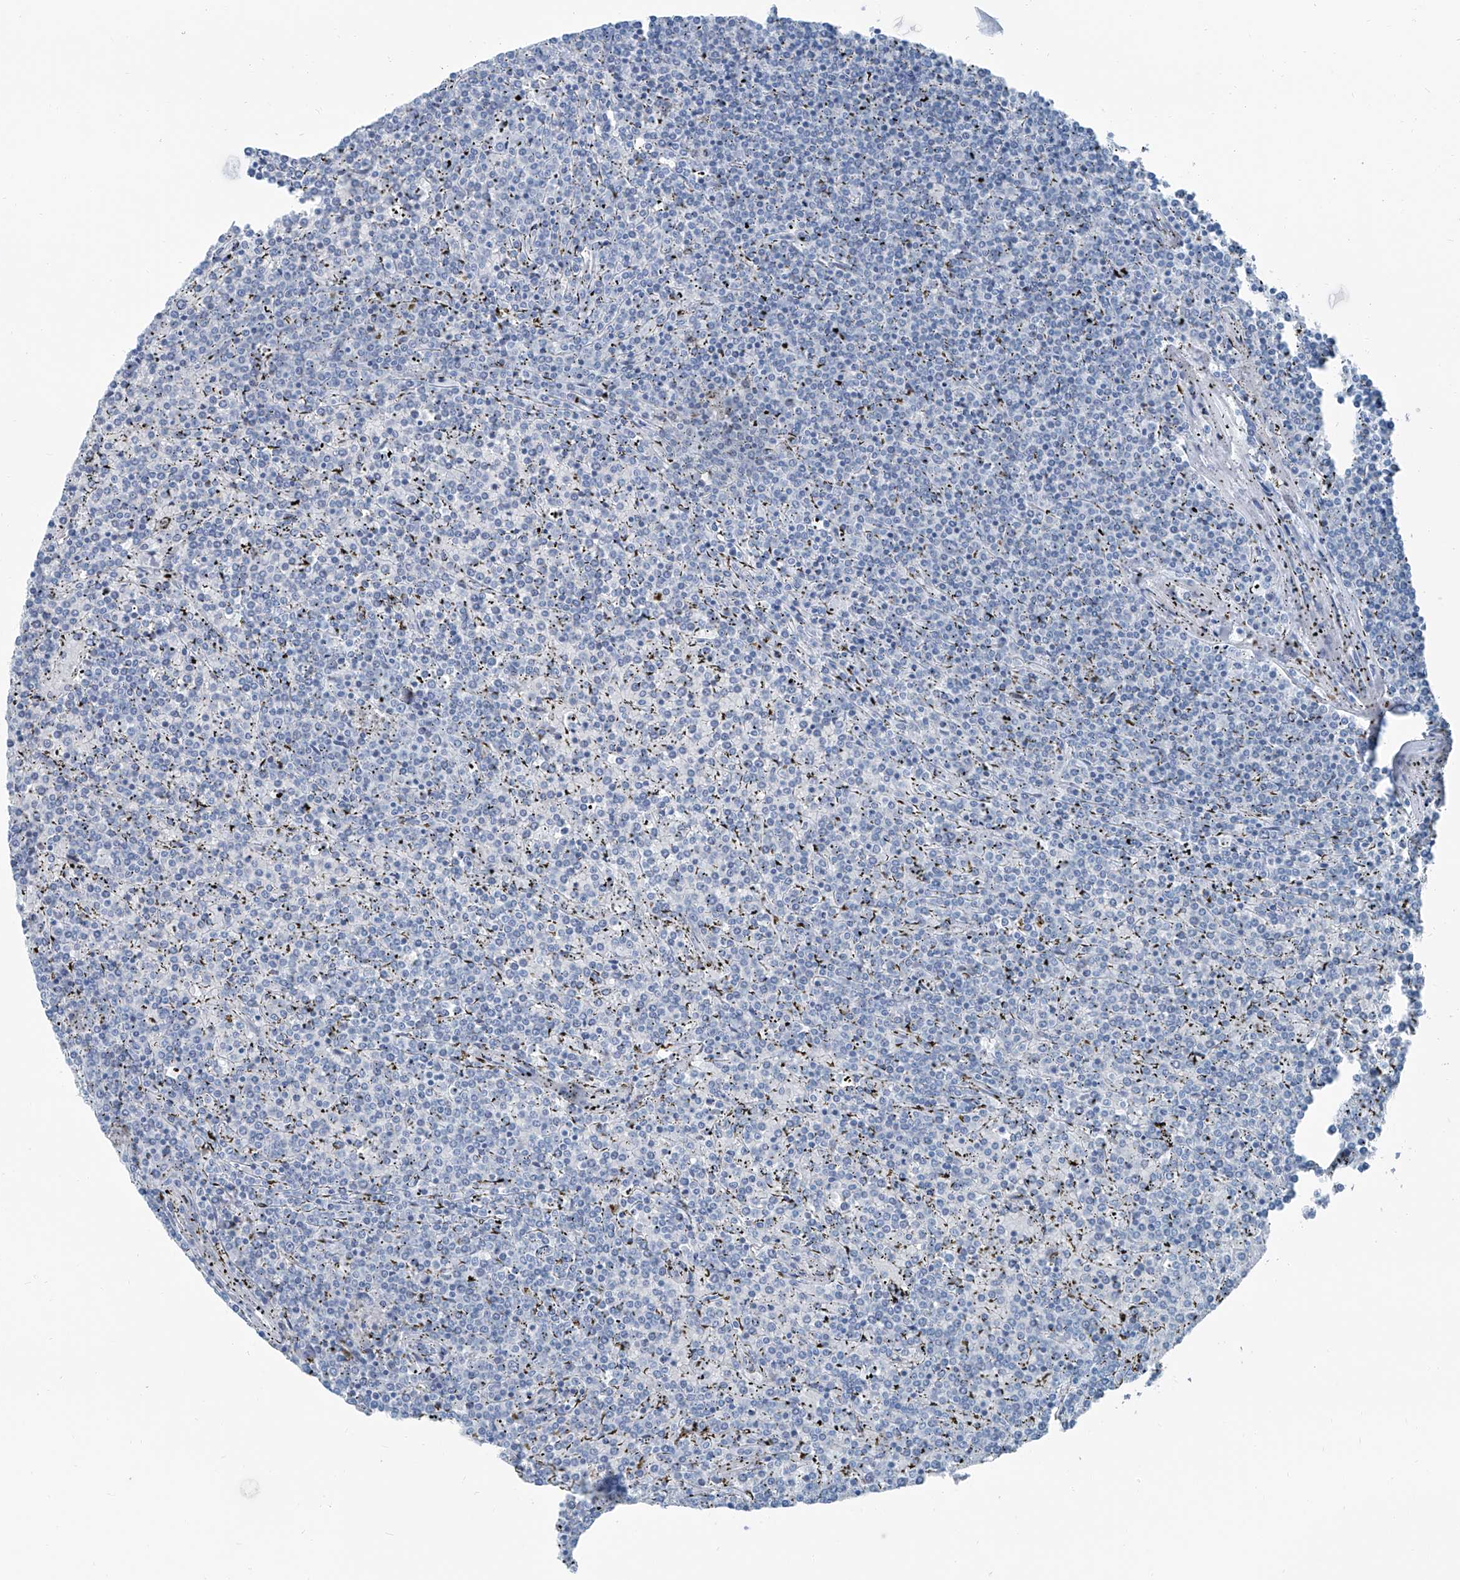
{"staining": {"intensity": "negative", "quantity": "none", "location": "none"}, "tissue": "lymphoma", "cell_type": "Tumor cells", "image_type": "cancer", "snomed": [{"axis": "morphology", "description": "Malignant lymphoma, non-Hodgkin's type, Low grade"}, {"axis": "topography", "description": "Spleen"}], "caption": "This is a image of immunohistochemistry staining of low-grade malignant lymphoma, non-Hodgkin's type, which shows no expression in tumor cells. (DAB (3,3'-diaminobenzidine) IHC visualized using brightfield microscopy, high magnification).", "gene": "RGN", "patient": {"sex": "female", "age": 19}}